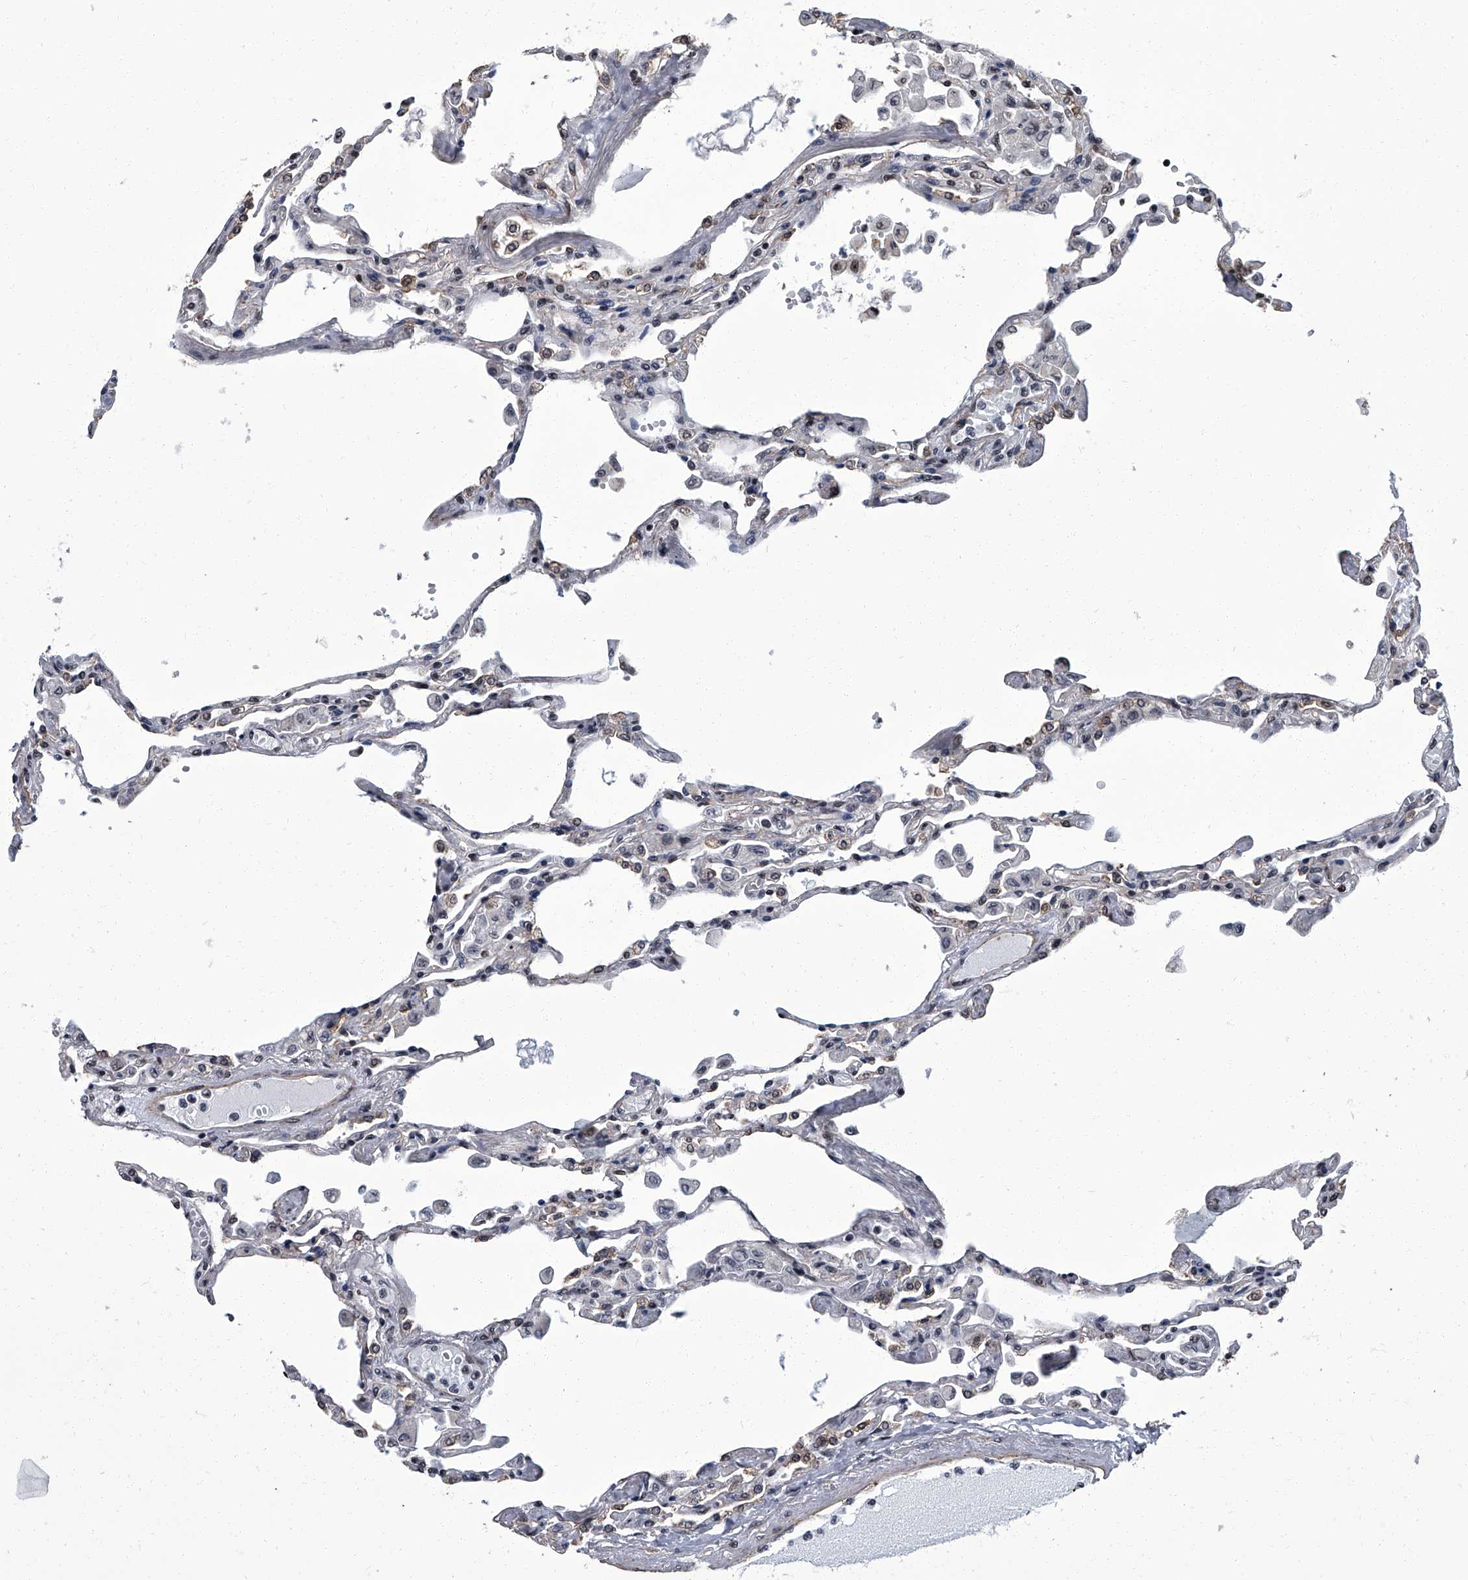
{"staining": {"intensity": "moderate", "quantity": "<25%", "location": "cytoplasmic/membranous,nuclear"}, "tissue": "lung", "cell_type": "Alveolar cells", "image_type": "normal", "snomed": [{"axis": "morphology", "description": "Normal tissue, NOS"}, {"axis": "topography", "description": "Bronchus"}, {"axis": "topography", "description": "Lung"}], "caption": "An image showing moderate cytoplasmic/membranous,nuclear staining in about <25% of alveolar cells in unremarkable lung, as visualized by brown immunohistochemical staining.", "gene": "ZNF518B", "patient": {"sex": "female", "age": 49}}